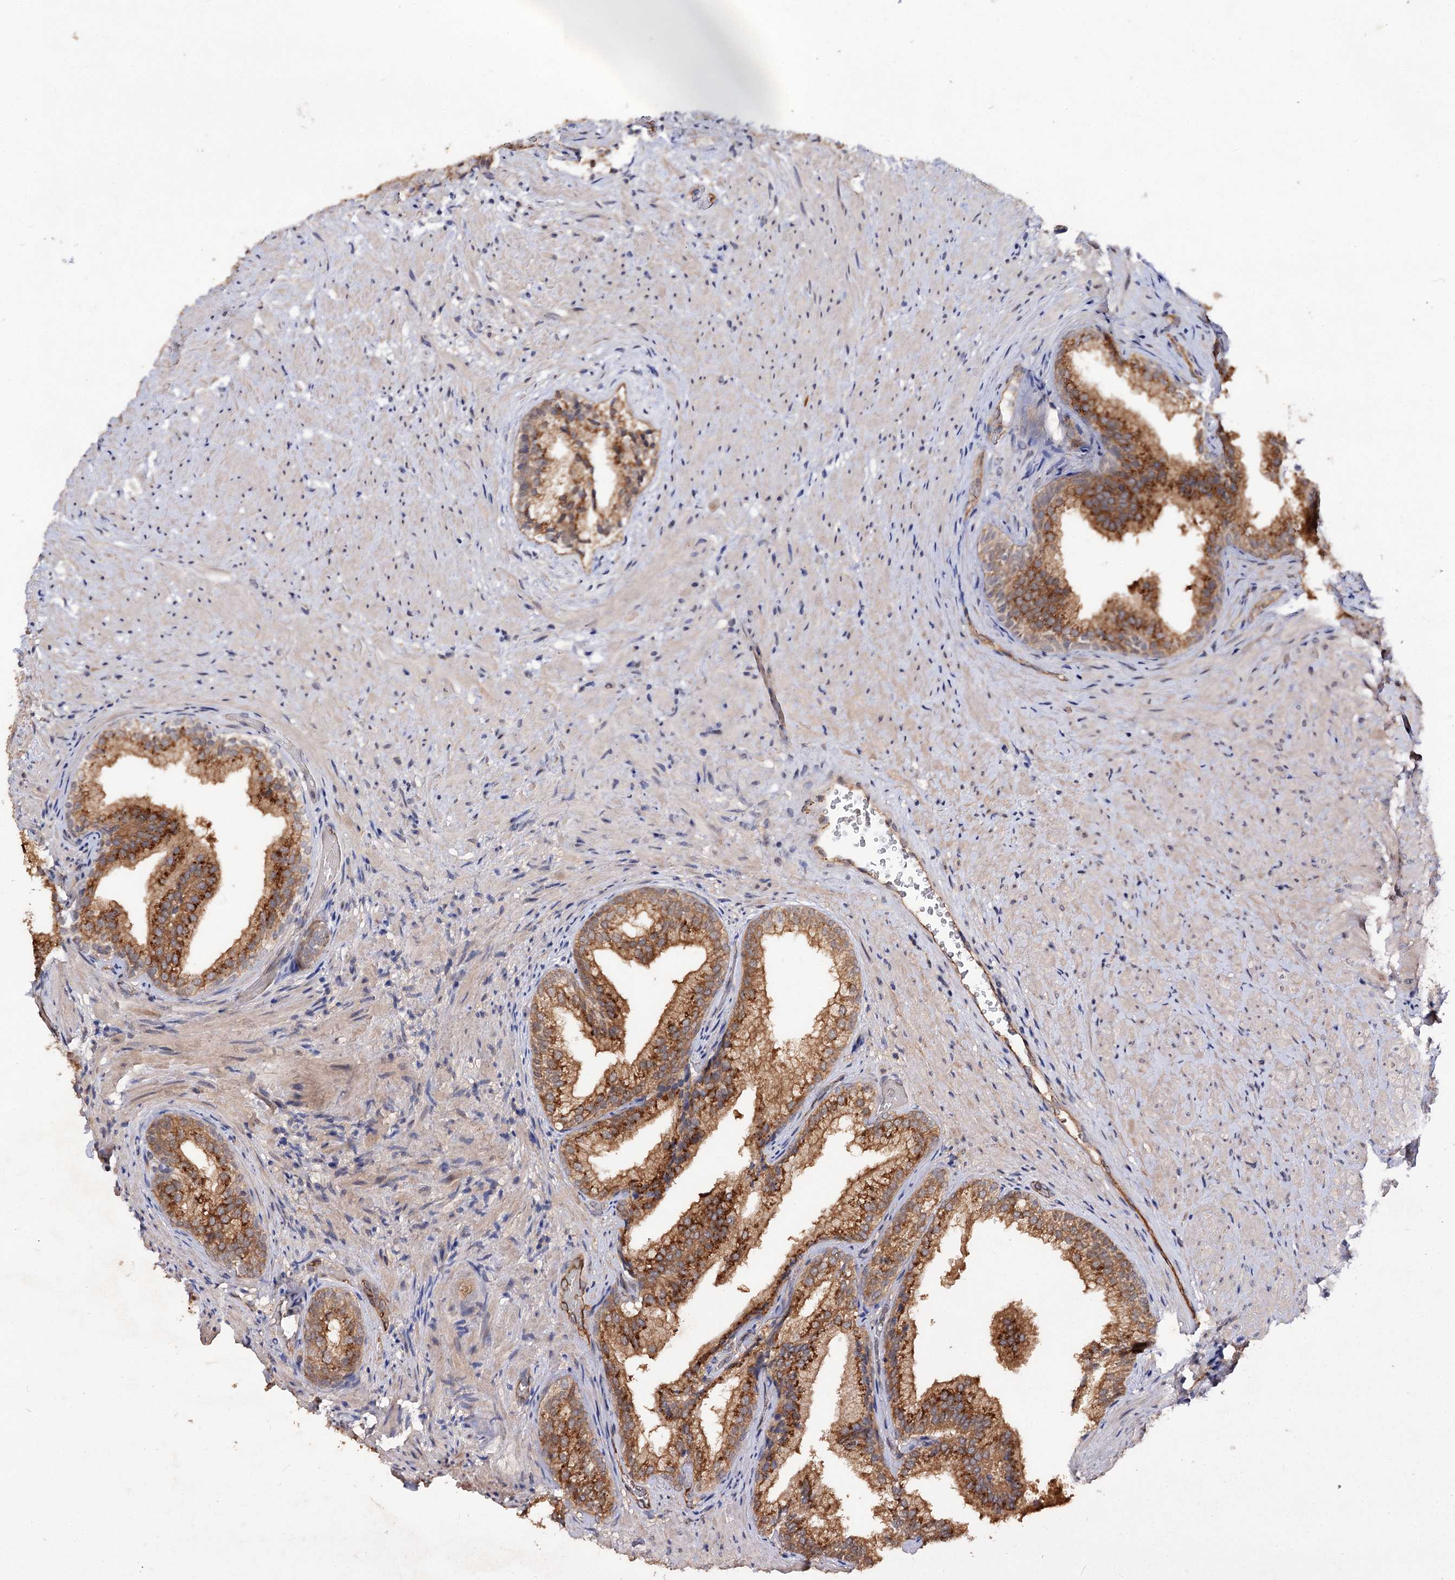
{"staining": {"intensity": "strong", "quantity": ">75%", "location": "cytoplasmic/membranous"}, "tissue": "prostate", "cell_type": "Glandular cells", "image_type": "normal", "snomed": [{"axis": "morphology", "description": "Normal tissue, NOS"}, {"axis": "topography", "description": "Prostate"}], "caption": "Immunohistochemistry (IHC) histopathology image of benign prostate: human prostate stained using IHC shows high levels of strong protein expression localized specifically in the cytoplasmic/membranous of glandular cells, appearing as a cytoplasmic/membranous brown color.", "gene": "NUDCD2", "patient": {"sex": "male", "age": 76}}